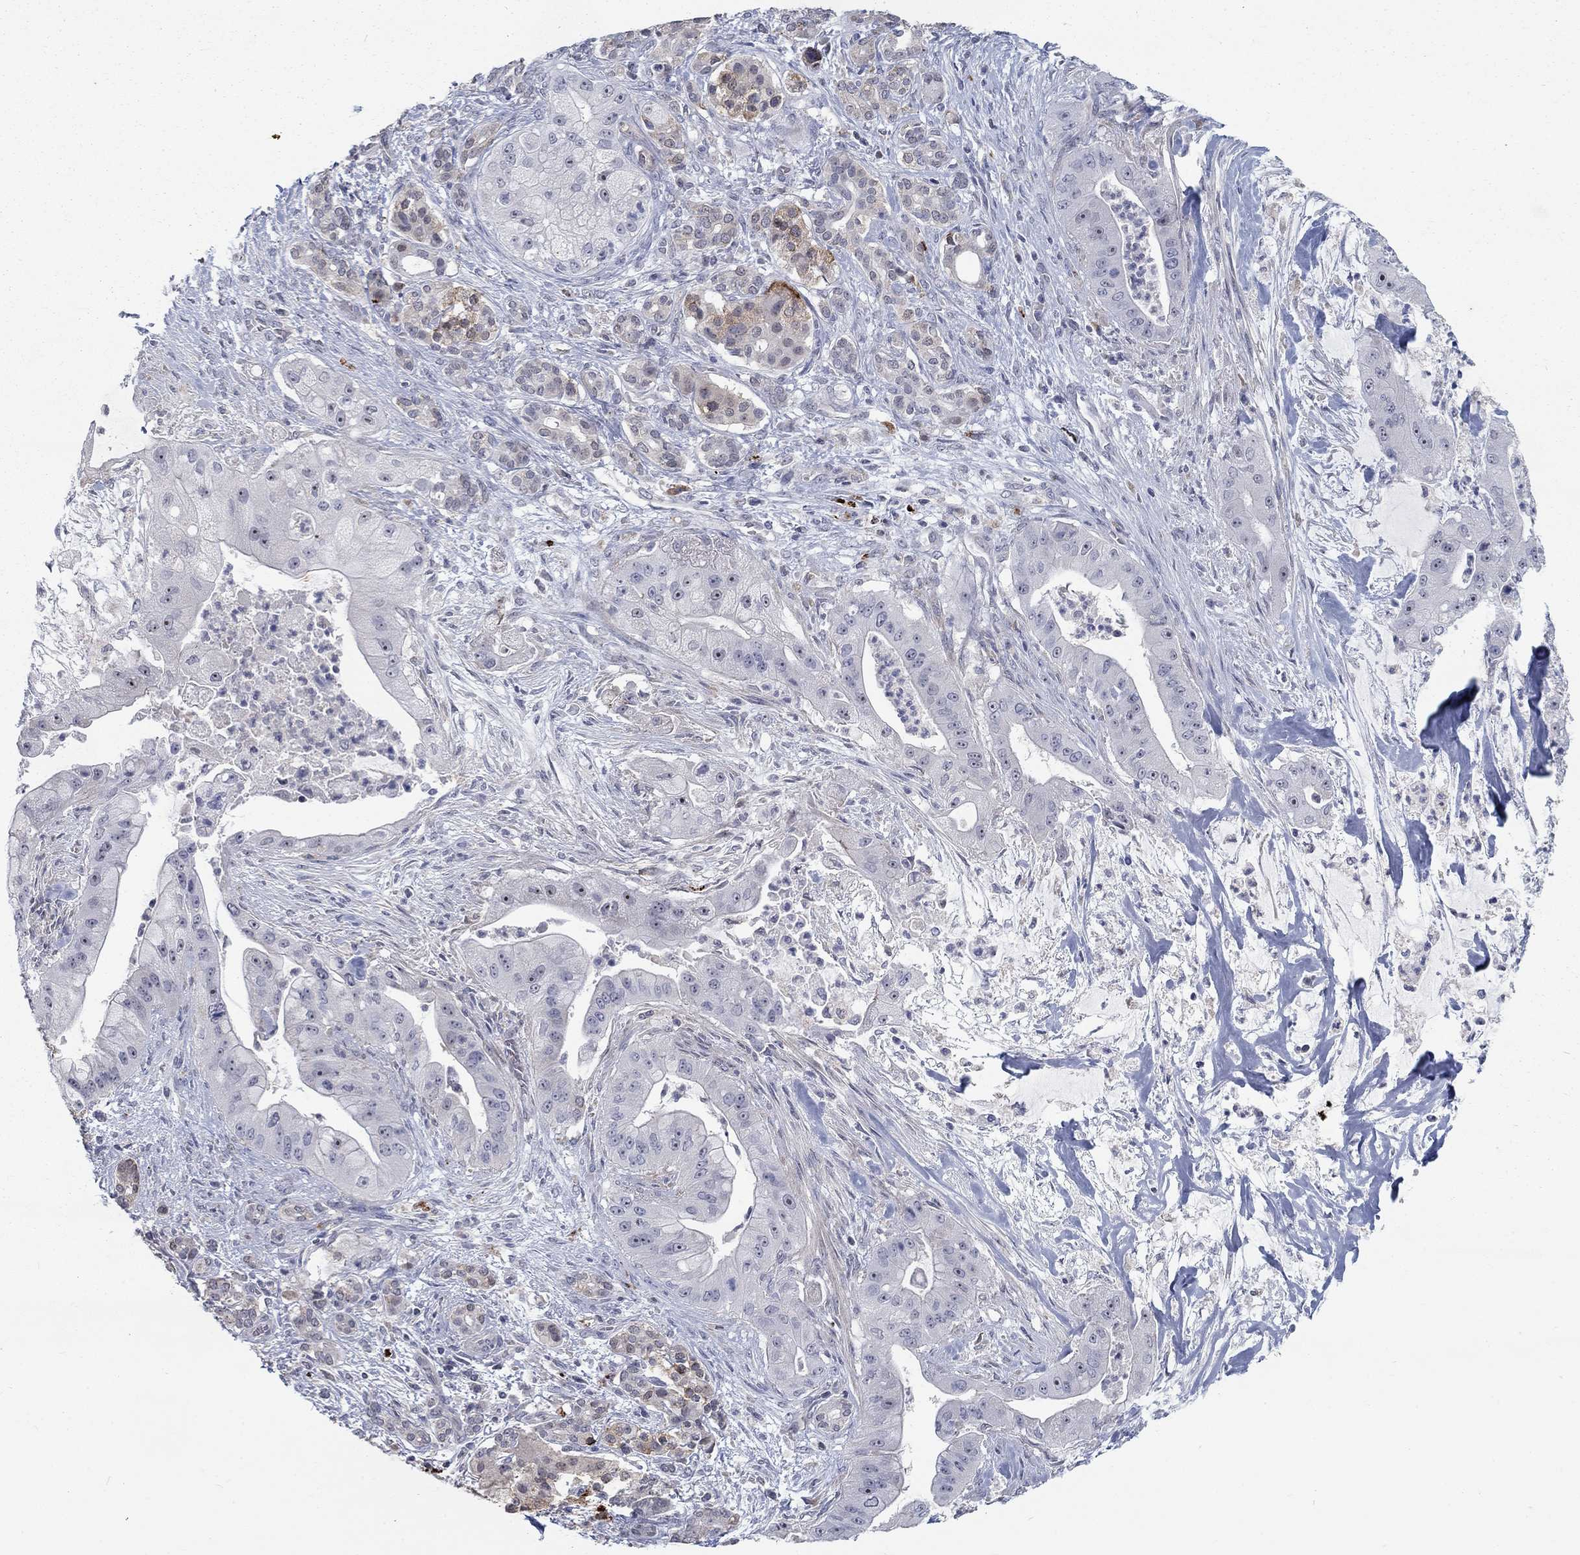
{"staining": {"intensity": "negative", "quantity": "none", "location": "none"}, "tissue": "pancreatic cancer", "cell_type": "Tumor cells", "image_type": "cancer", "snomed": [{"axis": "morphology", "description": "Normal tissue, NOS"}, {"axis": "morphology", "description": "Inflammation, NOS"}, {"axis": "morphology", "description": "Adenocarcinoma, NOS"}, {"axis": "topography", "description": "Pancreas"}], "caption": "Immunohistochemistry (IHC) of human pancreatic cancer (adenocarcinoma) displays no expression in tumor cells.", "gene": "MTSS2", "patient": {"sex": "male", "age": 57}}